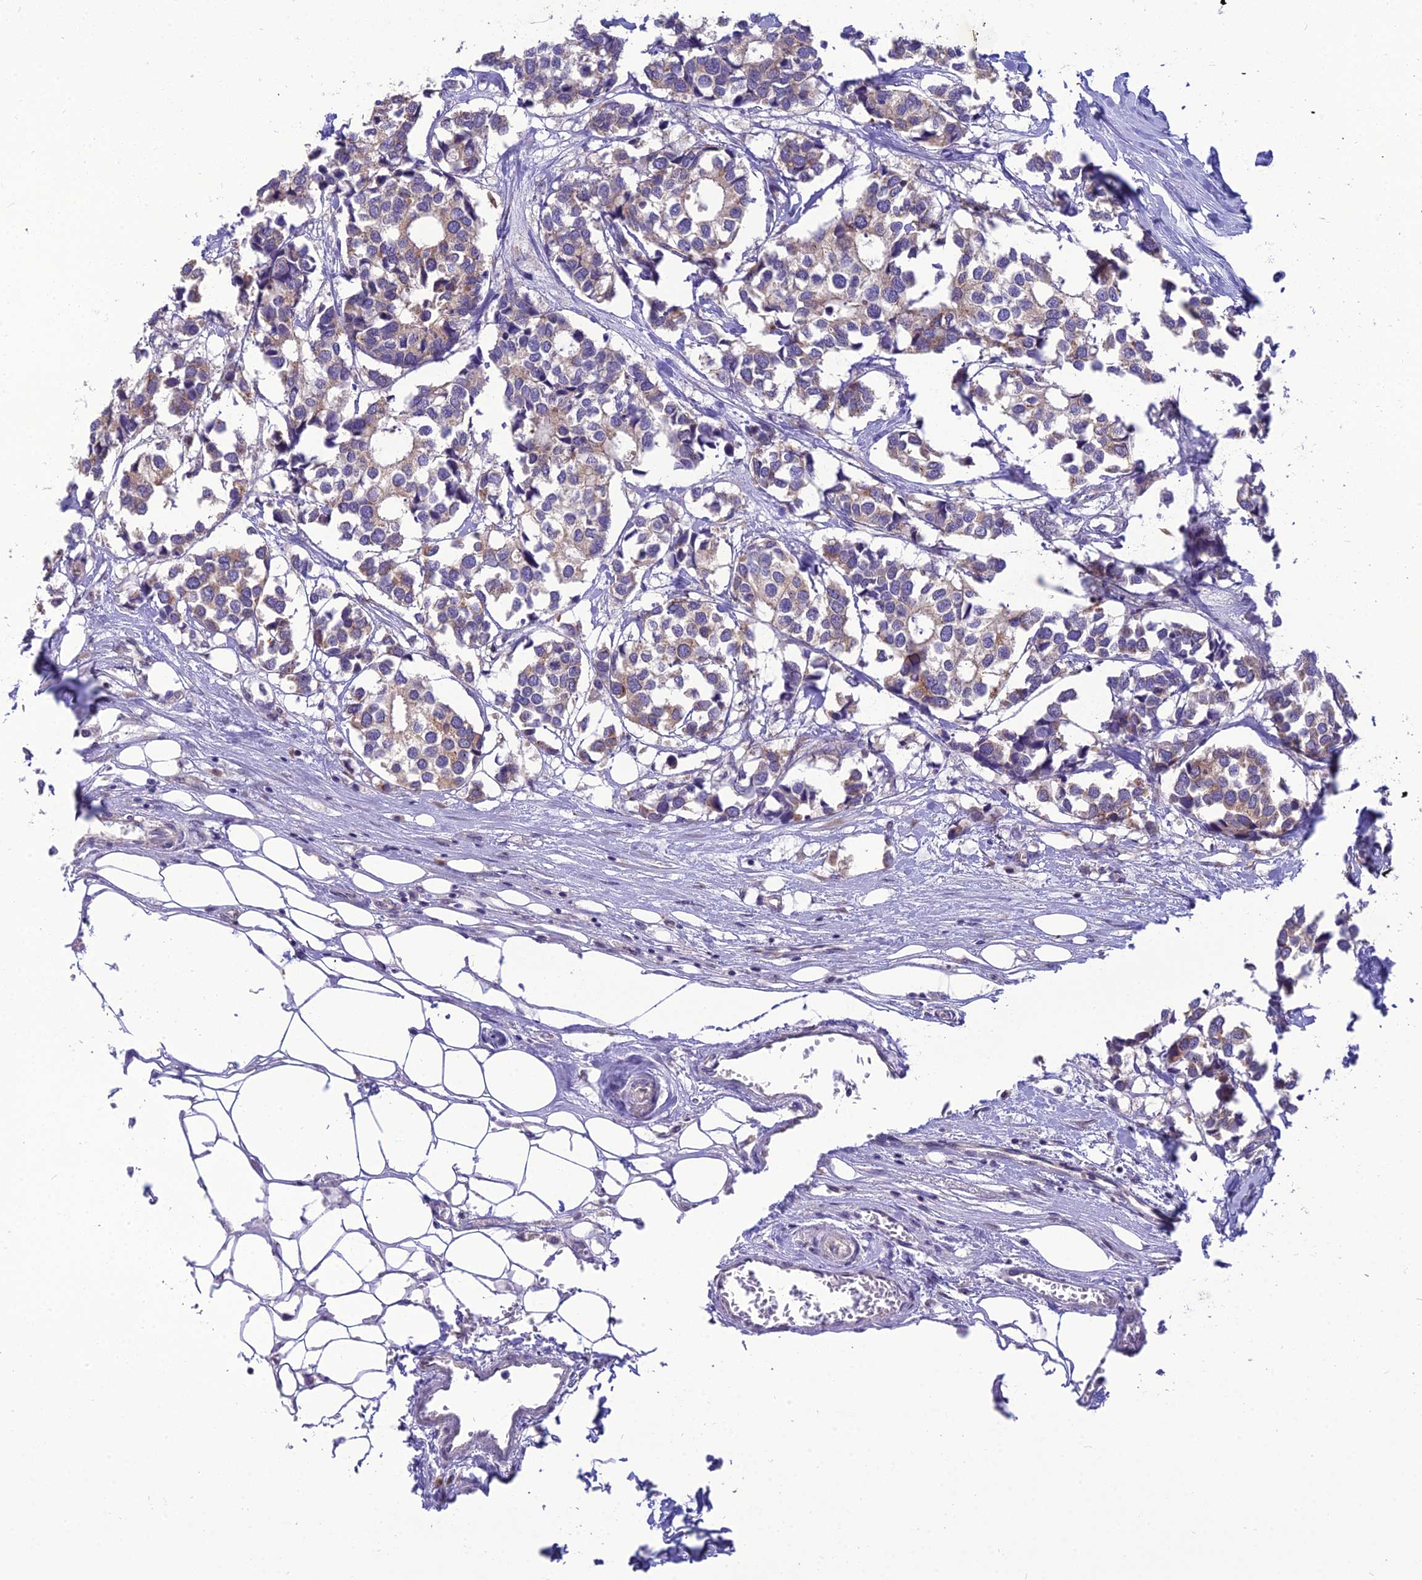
{"staining": {"intensity": "weak", "quantity": ">75%", "location": "cytoplasmic/membranous"}, "tissue": "breast cancer", "cell_type": "Tumor cells", "image_type": "cancer", "snomed": [{"axis": "morphology", "description": "Duct carcinoma"}, {"axis": "topography", "description": "Breast"}], "caption": "Immunohistochemical staining of breast cancer exhibits low levels of weak cytoplasmic/membranous staining in about >75% of tumor cells.", "gene": "GOLPH3", "patient": {"sex": "female", "age": 83}}